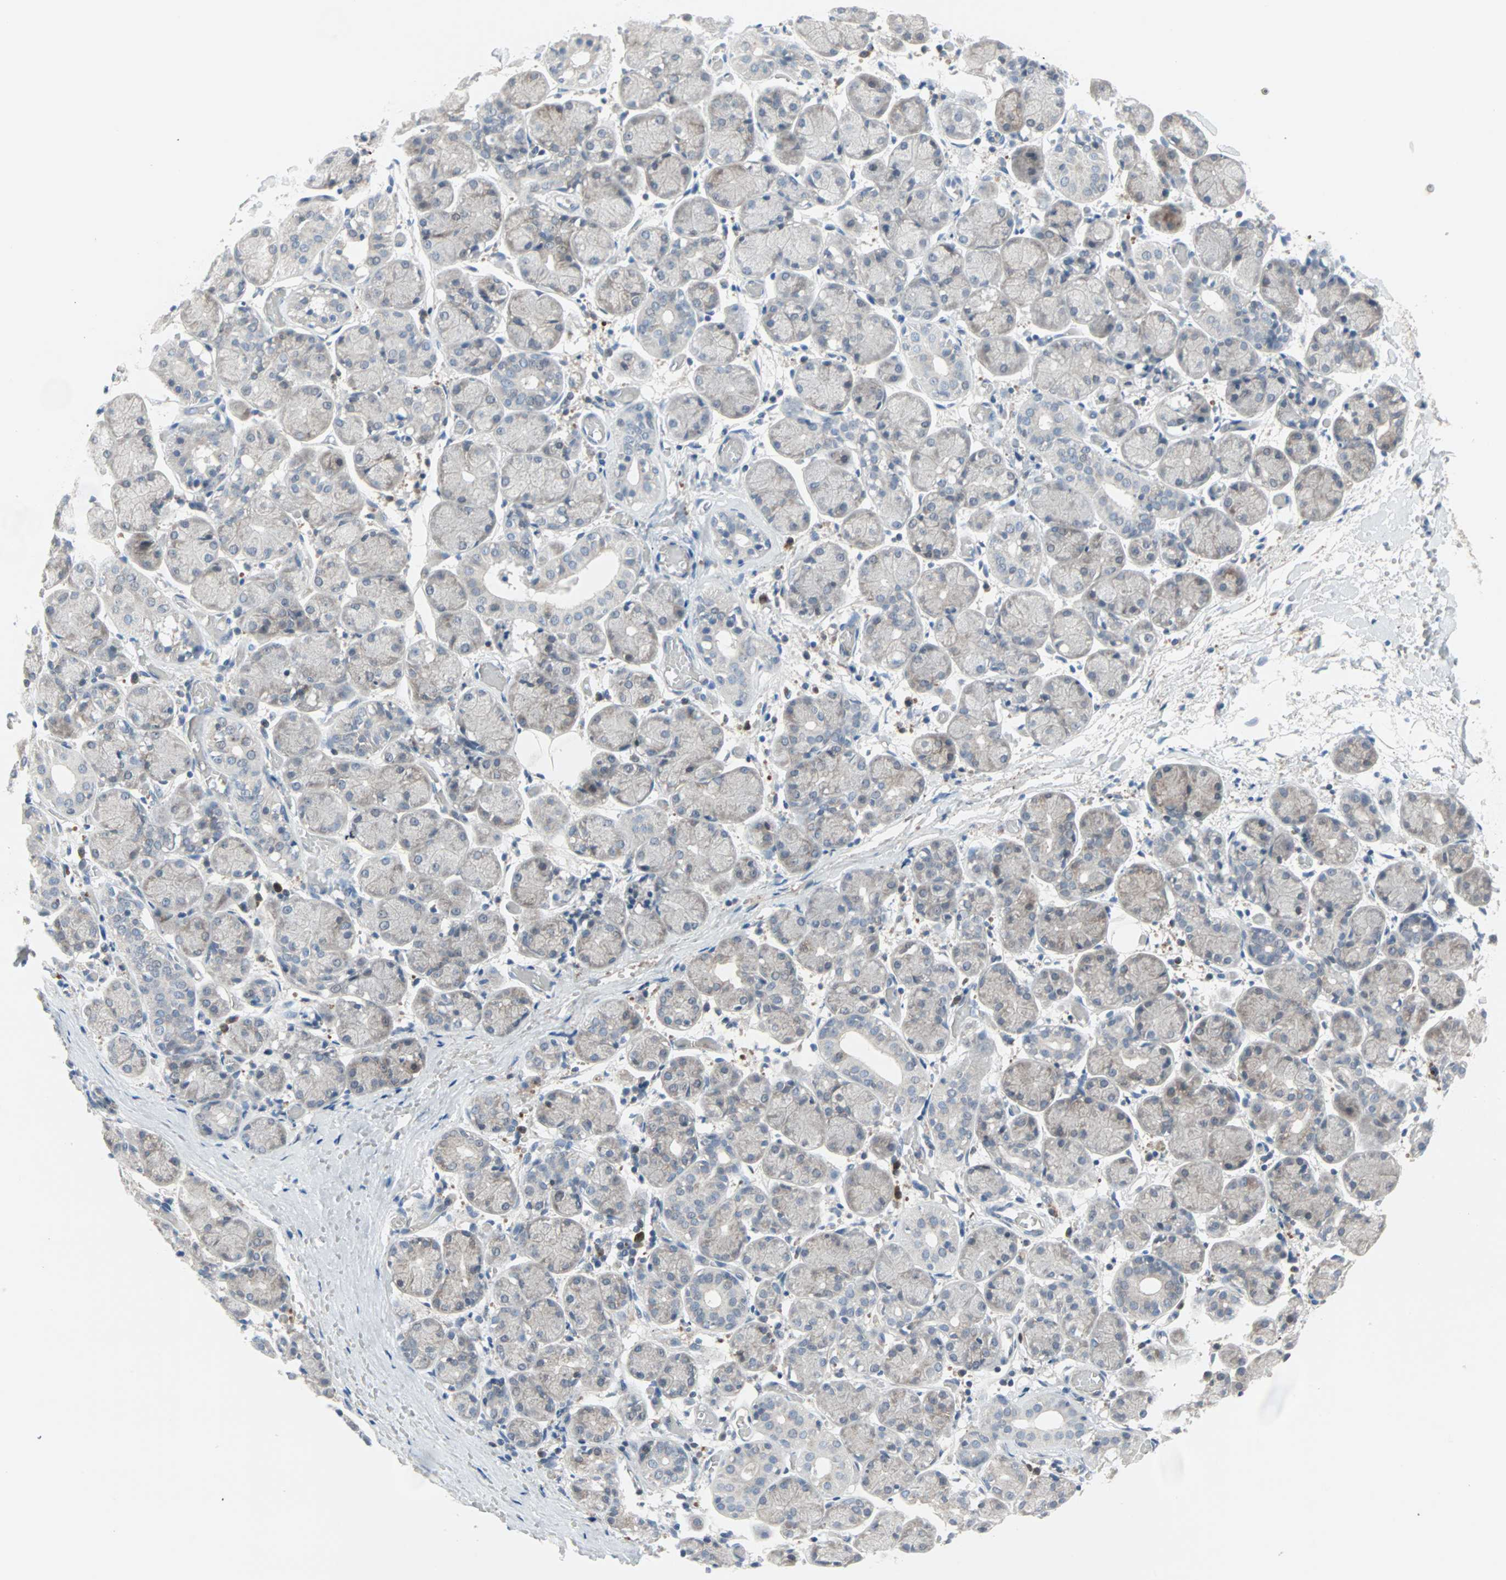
{"staining": {"intensity": "negative", "quantity": "none", "location": "none"}, "tissue": "salivary gland", "cell_type": "Glandular cells", "image_type": "normal", "snomed": [{"axis": "morphology", "description": "Normal tissue, NOS"}, {"axis": "topography", "description": "Salivary gland"}], "caption": "Photomicrograph shows no significant protein expression in glandular cells of unremarkable salivary gland. Brightfield microscopy of immunohistochemistry stained with DAB (3,3'-diaminobenzidine) (brown) and hematoxylin (blue), captured at high magnification.", "gene": "CASP3", "patient": {"sex": "female", "age": 24}}